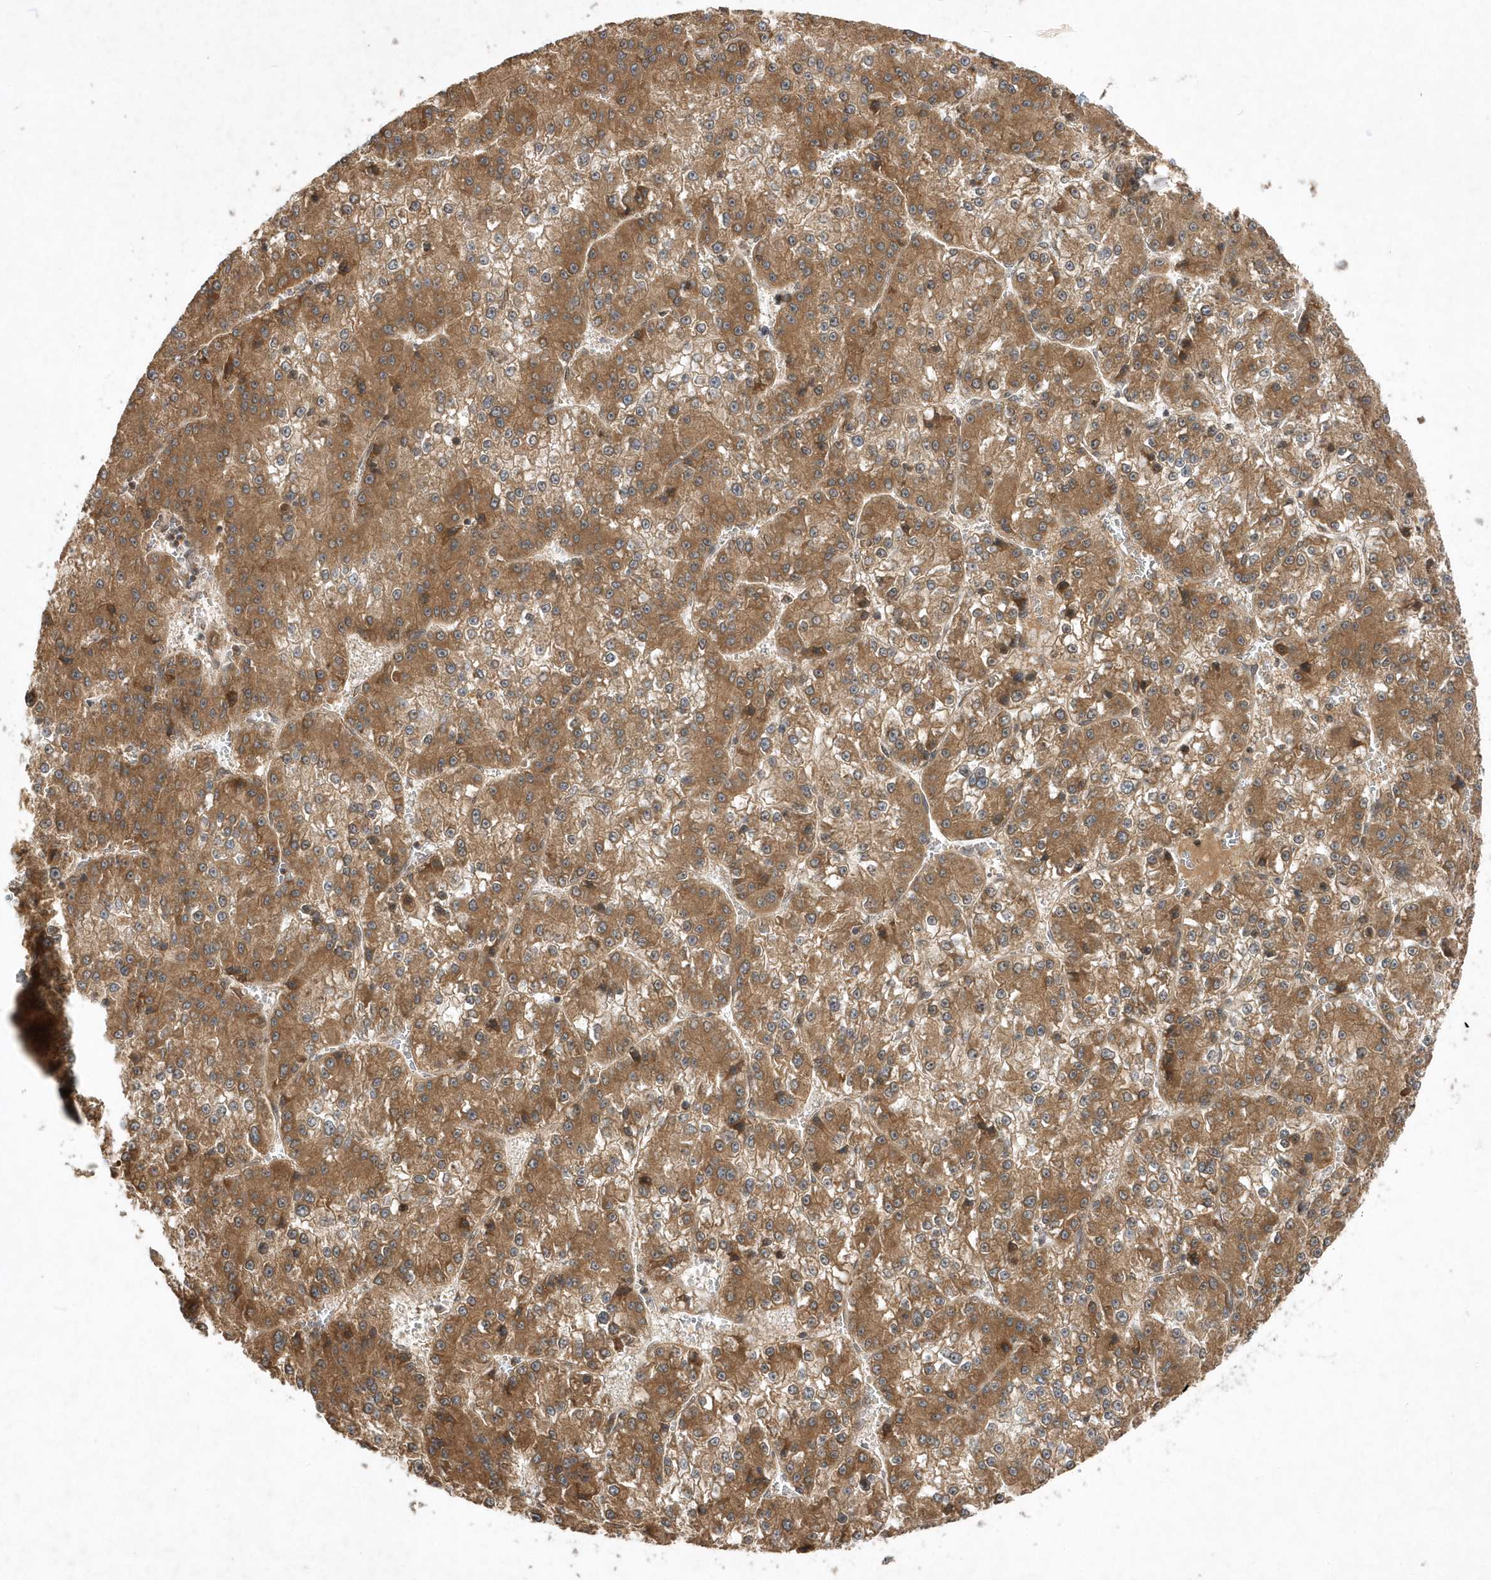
{"staining": {"intensity": "moderate", "quantity": ">75%", "location": "cytoplasmic/membranous"}, "tissue": "liver cancer", "cell_type": "Tumor cells", "image_type": "cancer", "snomed": [{"axis": "morphology", "description": "Carcinoma, Hepatocellular, NOS"}, {"axis": "topography", "description": "Liver"}], "caption": "Liver cancer (hepatocellular carcinoma) stained with a protein marker reveals moderate staining in tumor cells.", "gene": "GFM2", "patient": {"sex": "female", "age": 73}}